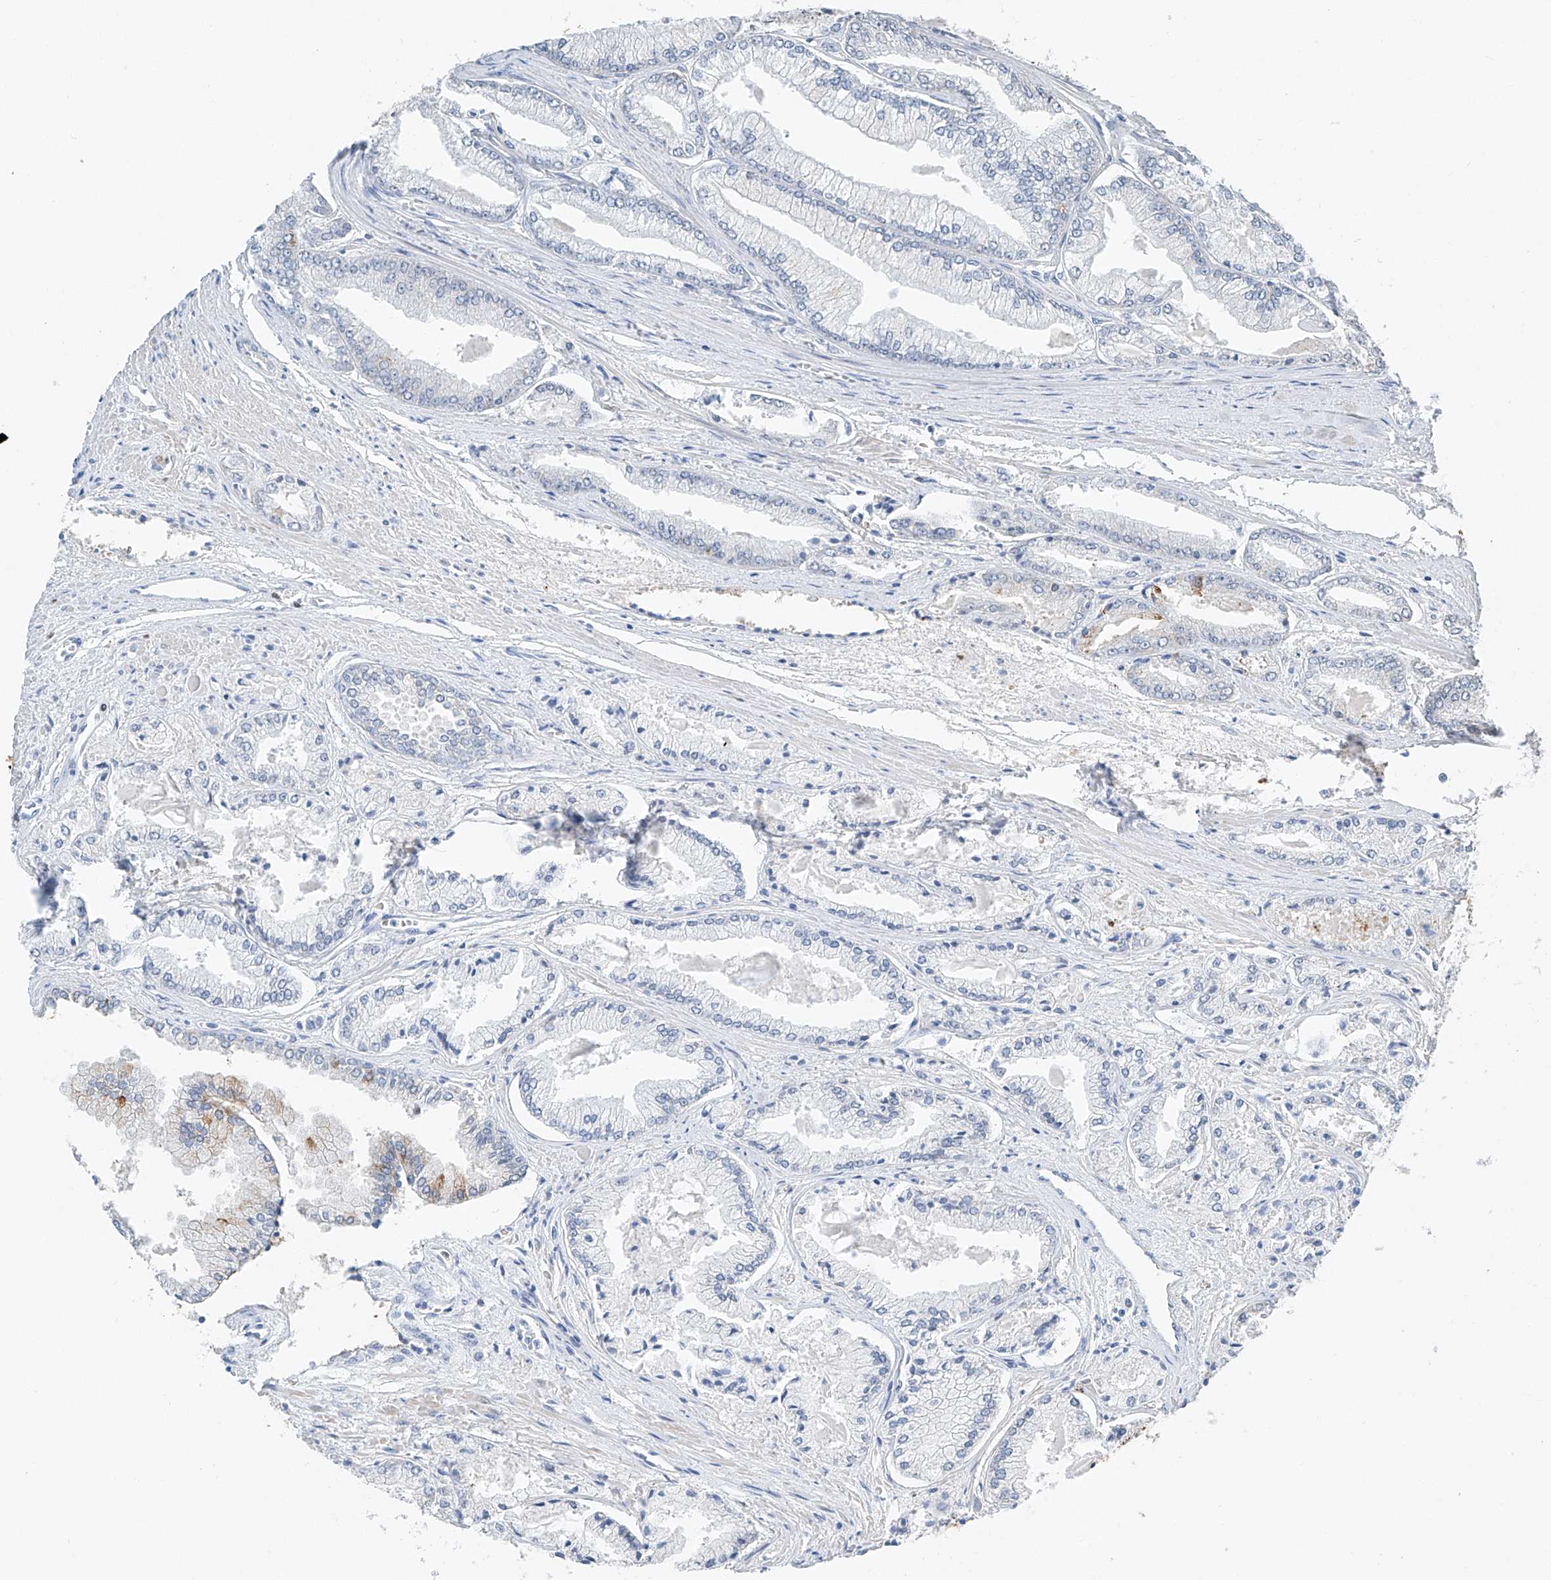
{"staining": {"intensity": "negative", "quantity": "none", "location": "none"}, "tissue": "prostate cancer", "cell_type": "Tumor cells", "image_type": "cancer", "snomed": [{"axis": "morphology", "description": "Adenocarcinoma, Low grade"}, {"axis": "topography", "description": "Prostate"}], "caption": "This is an immunohistochemistry (IHC) micrograph of human prostate cancer (low-grade adenocarcinoma). There is no staining in tumor cells.", "gene": "CTDP1", "patient": {"sex": "male", "age": 52}}